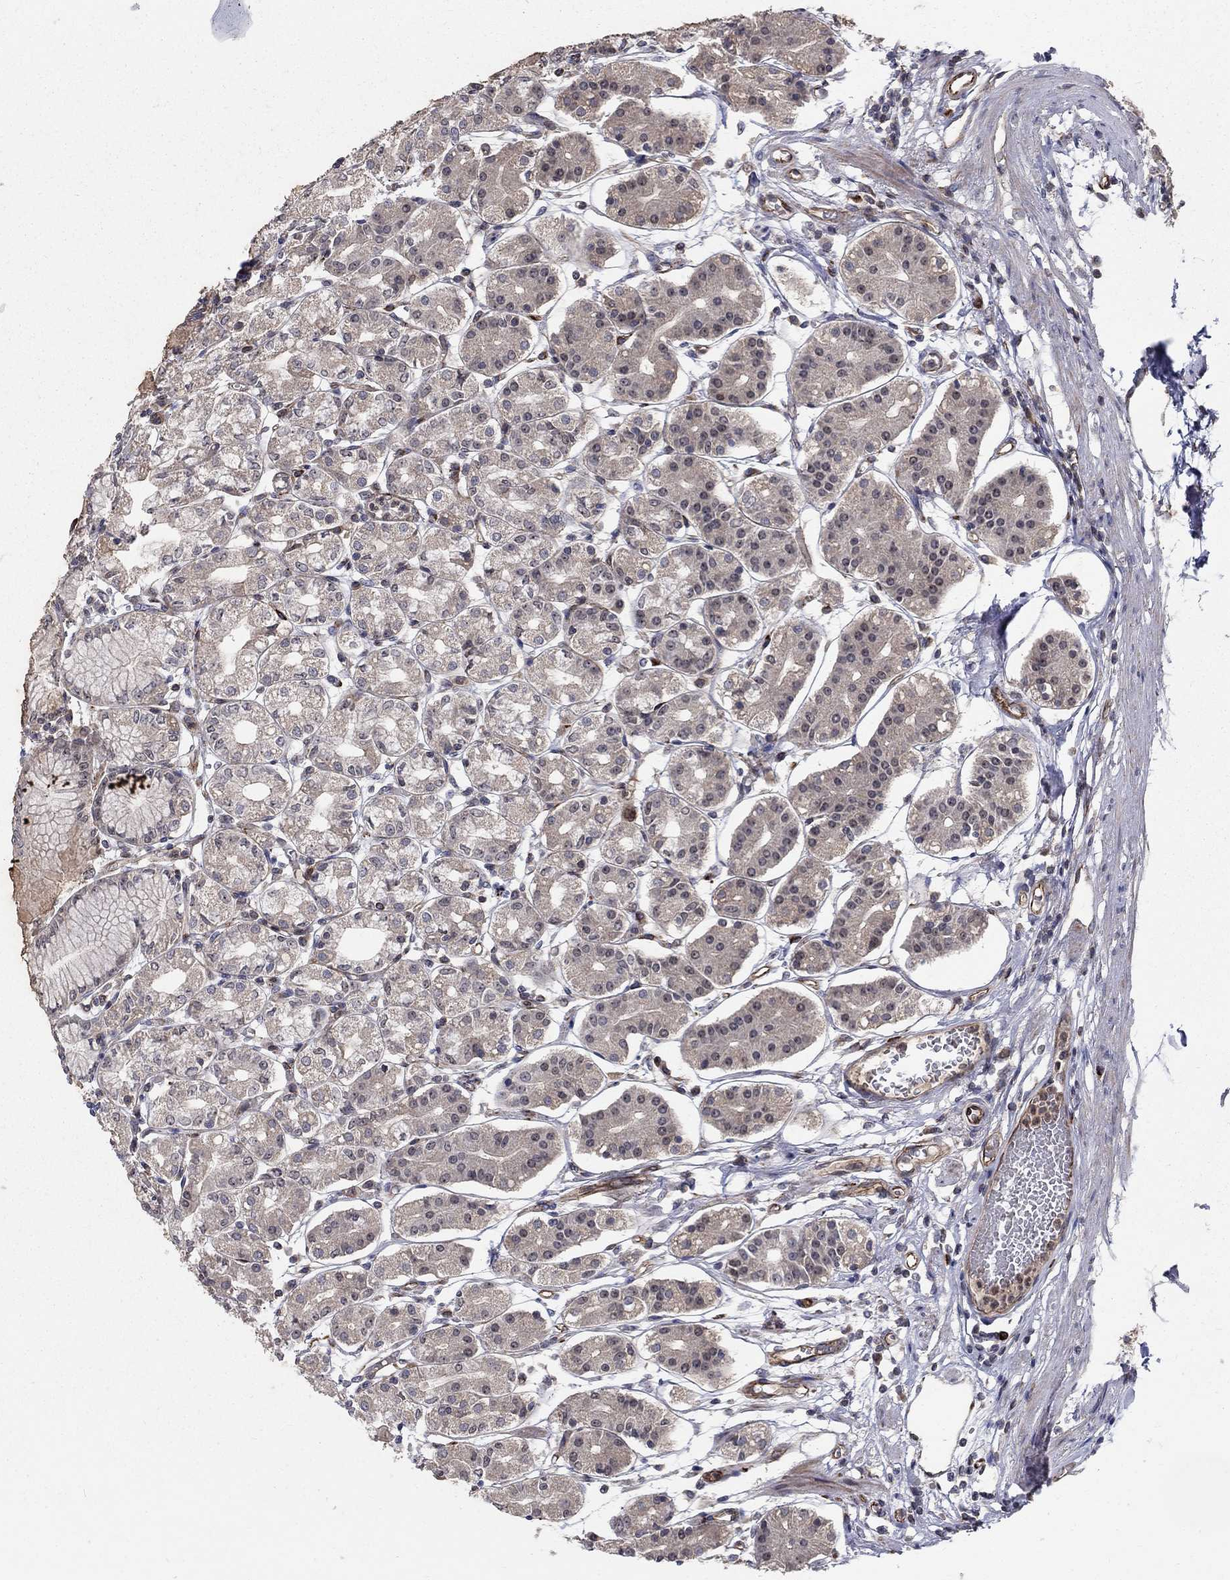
{"staining": {"intensity": "moderate", "quantity": "<25%", "location": "cytoplasmic/membranous,nuclear"}, "tissue": "stomach", "cell_type": "Glandular cells", "image_type": "normal", "snomed": [{"axis": "morphology", "description": "Normal tissue, NOS"}, {"axis": "topography", "description": "Skeletal muscle"}, {"axis": "topography", "description": "Stomach"}], "caption": "Glandular cells exhibit low levels of moderate cytoplasmic/membranous,nuclear positivity in about <25% of cells in normal human stomach.", "gene": "MSRA", "patient": {"sex": "female", "age": 57}}